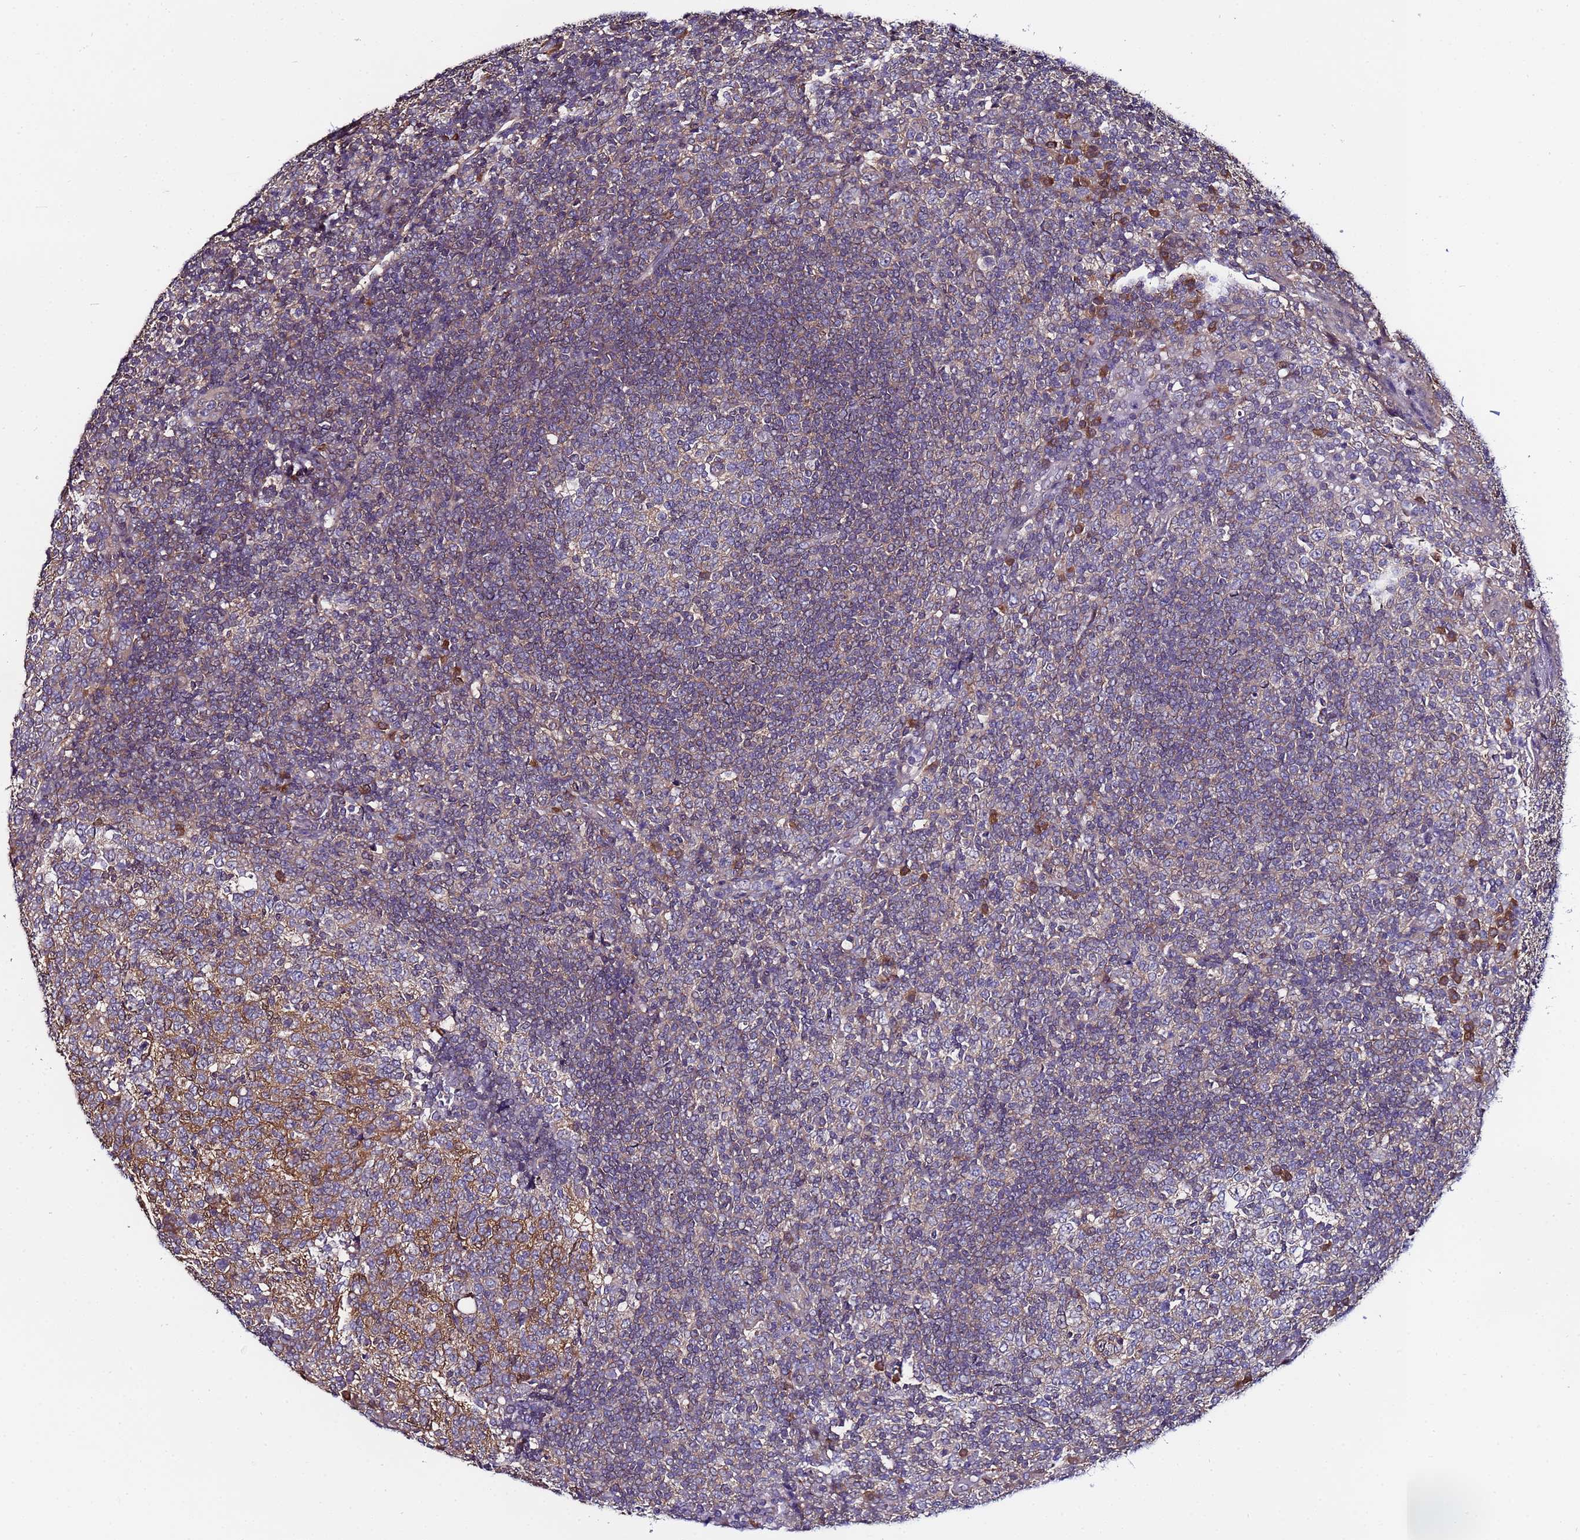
{"staining": {"intensity": "weak", "quantity": "<25%", "location": "cytoplasmic/membranous"}, "tissue": "tonsil", "cell_type": "Germinal center cells", "image_type": "normal", "snomed": [{"axis": "morphology", "description": "Normal tissue, NOS"}, {"axis": "topography", "description": "Tonsil"}], "caption": "Immunohistochemical staining of unremarkable tonsil reveals no significant positivity in germinal center cells.", "gene": "NAXE", "patient": {"sex": "female", "age": 19}}